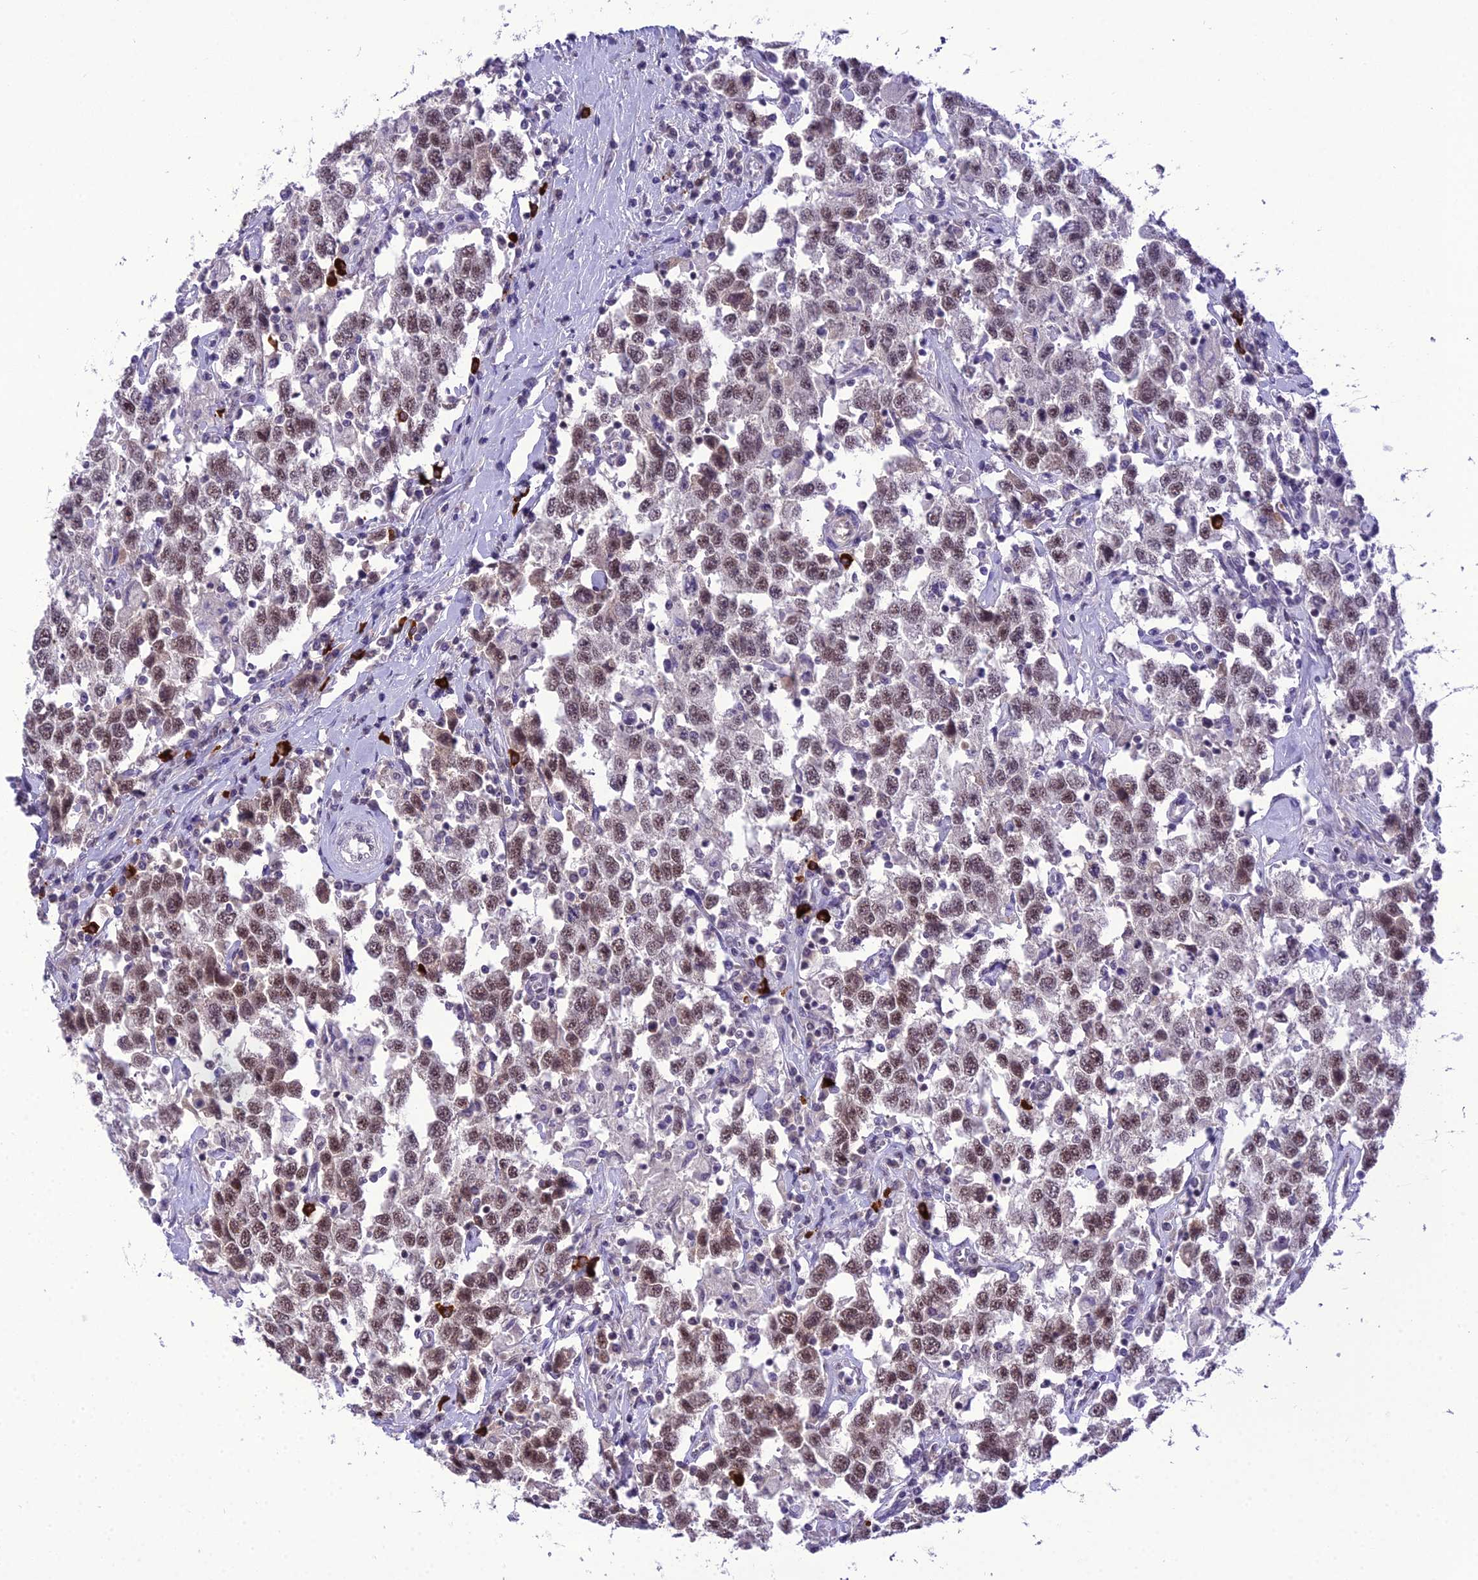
{"staining": {"intensity": "moderate", "quantity": ">75%", "location": "nuclear"}, "tissue": "testis cancer", "cell_type": "Tumor cells", "image_type": "cancer", "snomed": [{"axis": "morphology", "description": "Seminoma, NOS"}, {"axis": "topography", "description": "Testis"}], "caption": "Testis cancer stained with a protein marker reveals moderate staining in tumor cells.", "gene": "SH3RF3", "patient": {"sex": "male", "age": 41}}